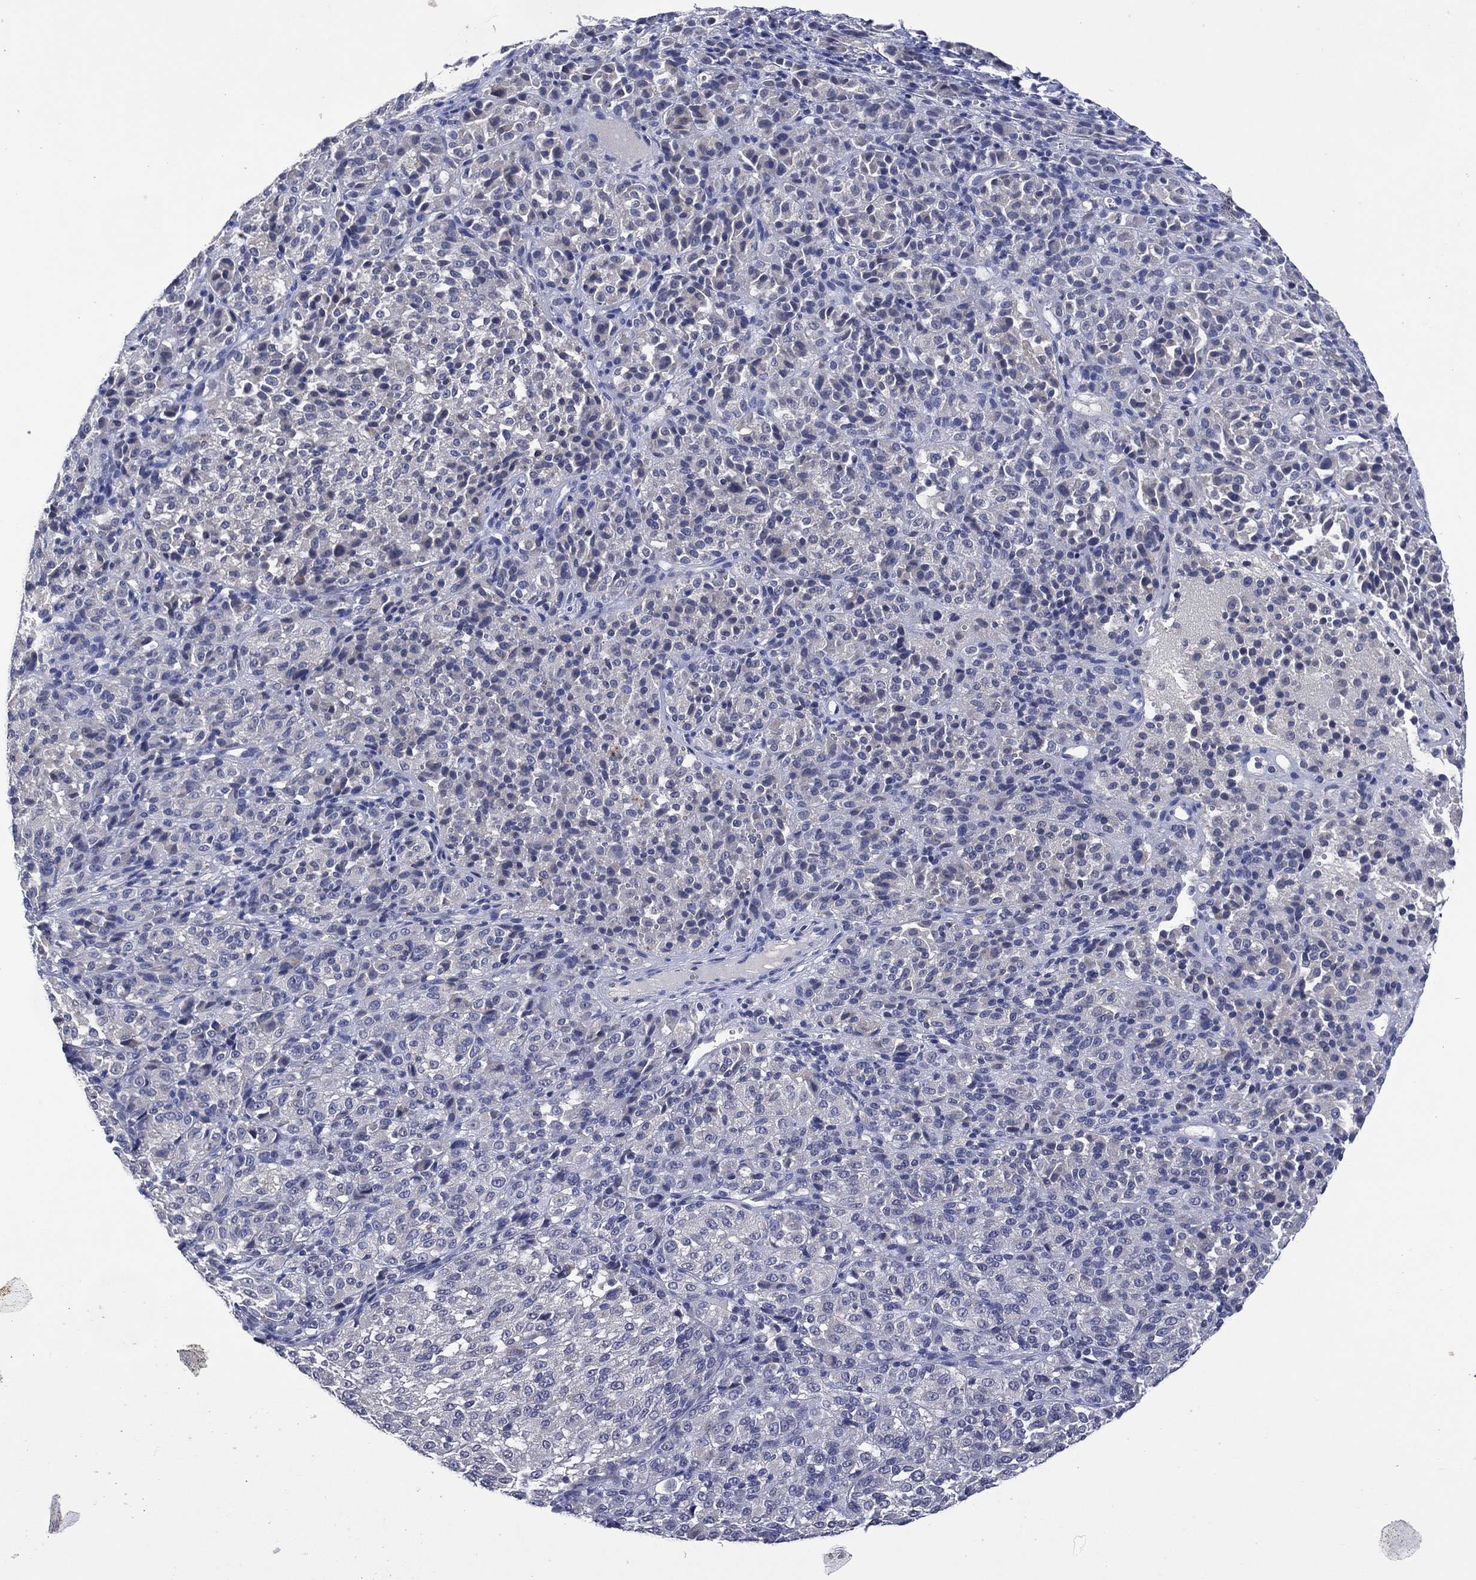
{"staining": {"intensity": "negative", "quantity": "none", "location": "none"}, "tissue": "melanoma", "cell_type": "Tumor cells", "image_type": "cancer", "snomed": [{"axis": "morphology", "description": "Malignant melanoma, Metastatic site"}, {"axis": "topography", "description": "Brain"}], "caption": "The histopathology image reveals no significant positivity in tumor cells of malignant melanoma (metastatic site).", "gene": "ASB10", "patient": {"sex": "female", "age": 56}}